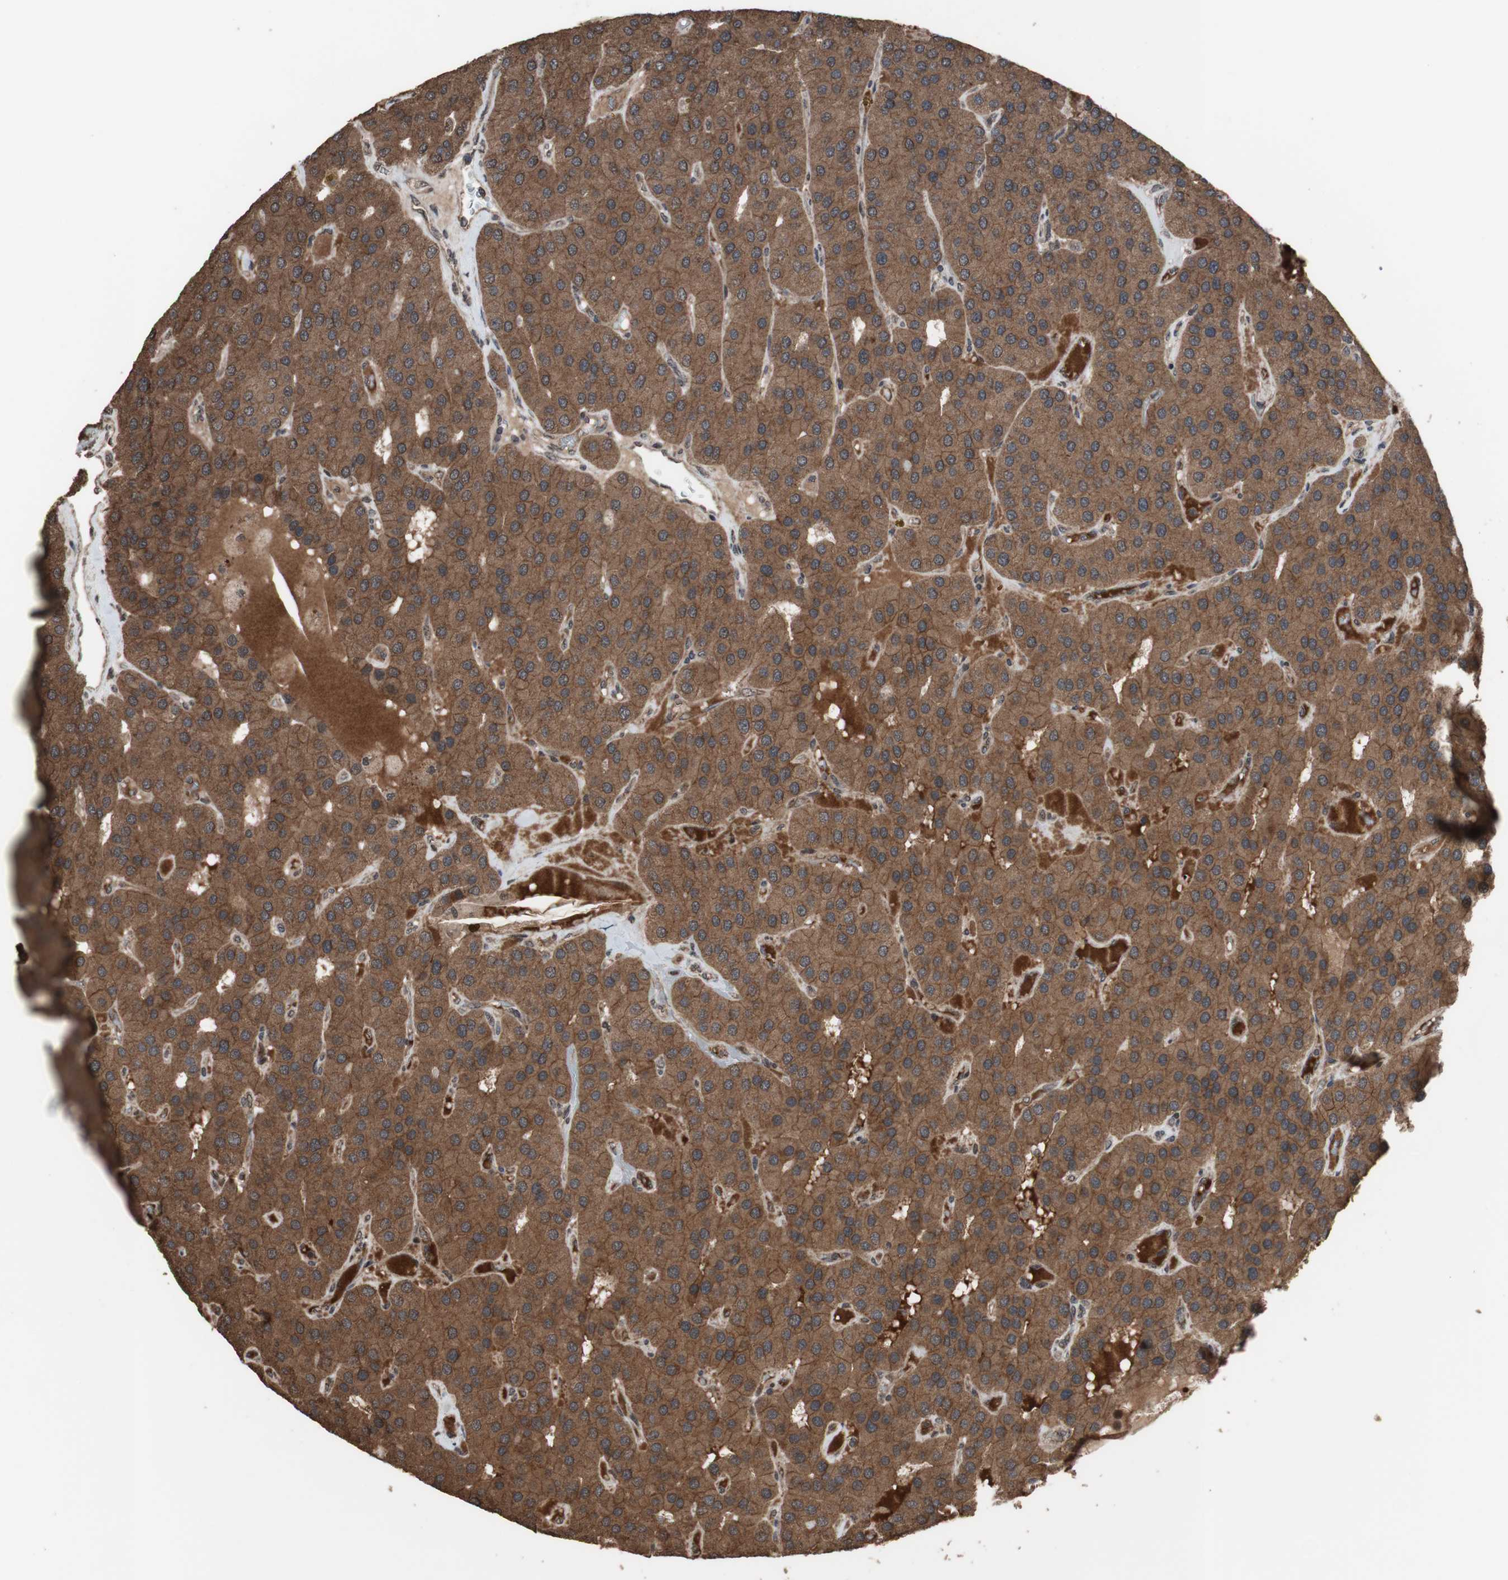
{"staining": {"intensity": "moderate", "quantity": ">75%", "location": "cytoplasmic/membranous,nuclear"}, "tissue": "parathyroid gland", "cell_type": "Glandular cells", "image_type": "normal", "snomed": [{"axis": "morphology", "description": "Normal tissue, NOS"}, {"axis": "morphology", "description": "Adenoma, NOS"}, {"axis": "topography", "description": "Parathyroid gland"}], "caption": "Immunohistochemistry photomicrograph of unremarkable parathyroid gland: human parathyroid gland stained using immunohistochemistry (IHC) demonstrates medium levels of moderate protein expression localized specifically in the cytoplasmic/membranous,nuclear of glandular cells, appearing as a cytoplasmic/membranous,nuclear brown color.", "gene": "KANSL1", "patient": {"sex": "female", "age": 86}}